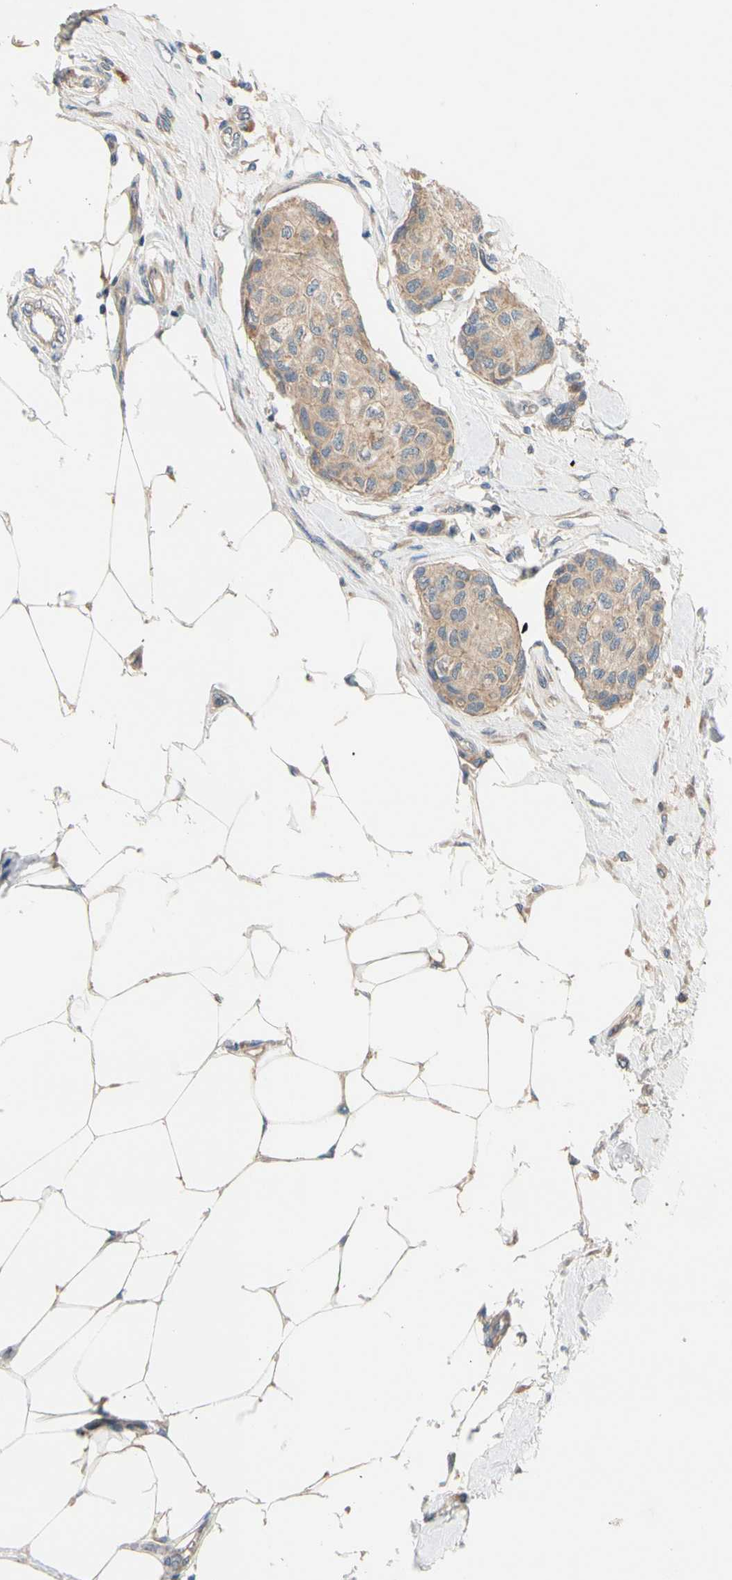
{"staining": {"intensity": "moderate", "quantity": ">75%", "location": "cytoplasmic/membranous"}, "tissue": "breast cancer", "cell_type": "Tumor cells", "image_type": "cancer", "snomed": [{"axis": "morphology", "description": "Duct carcinoma"}, {"axis": "topography", "description": "Breast"}], "caption": "A micrograph of breast cancer stained for a protein reveals moderate cytoplasmic/membranous brown staining in tumor cells.", "gene": "MBTPS2", "patient": {"sex": "female", "age": 80}}